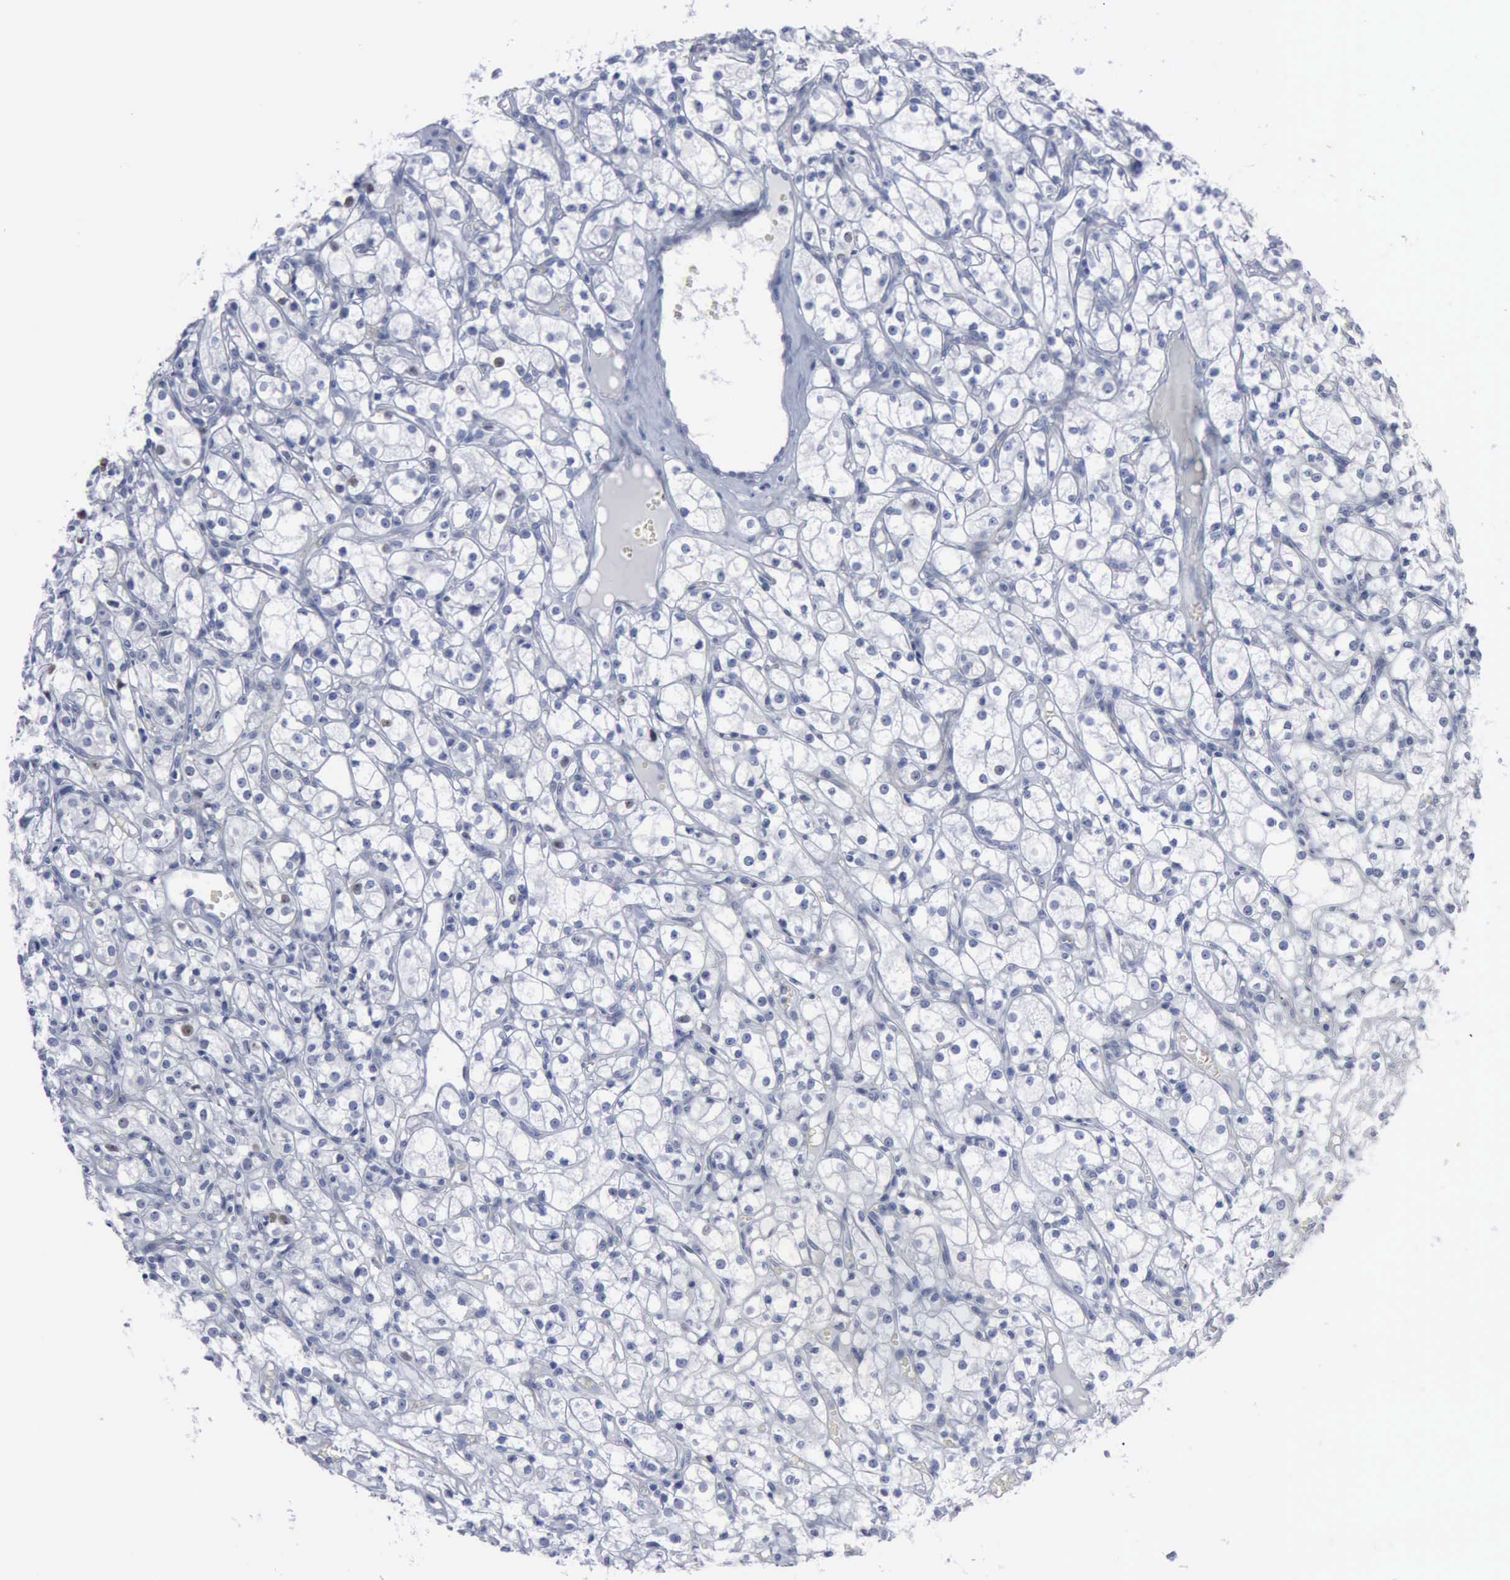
{"staining": {"intensity": "strong", "quantity": "<25%", "location": "nuclear"}, "tissue": "renal cancer", "cell_type": "Tumor cells", "image_type": "cancer", "snomed": [{"axis": "morphology", "description": "Adenocarcinoma, NOS"}, {"axis": "topography", "description": "Kidney"}], "caption": "Protein expression analysis of adenocarcinoma (renal) reveals strong nuclear positivity in approximately <25% of tumor cells.", "gene": "MCM5", "patient": {"sex": "male", "age": 61}}